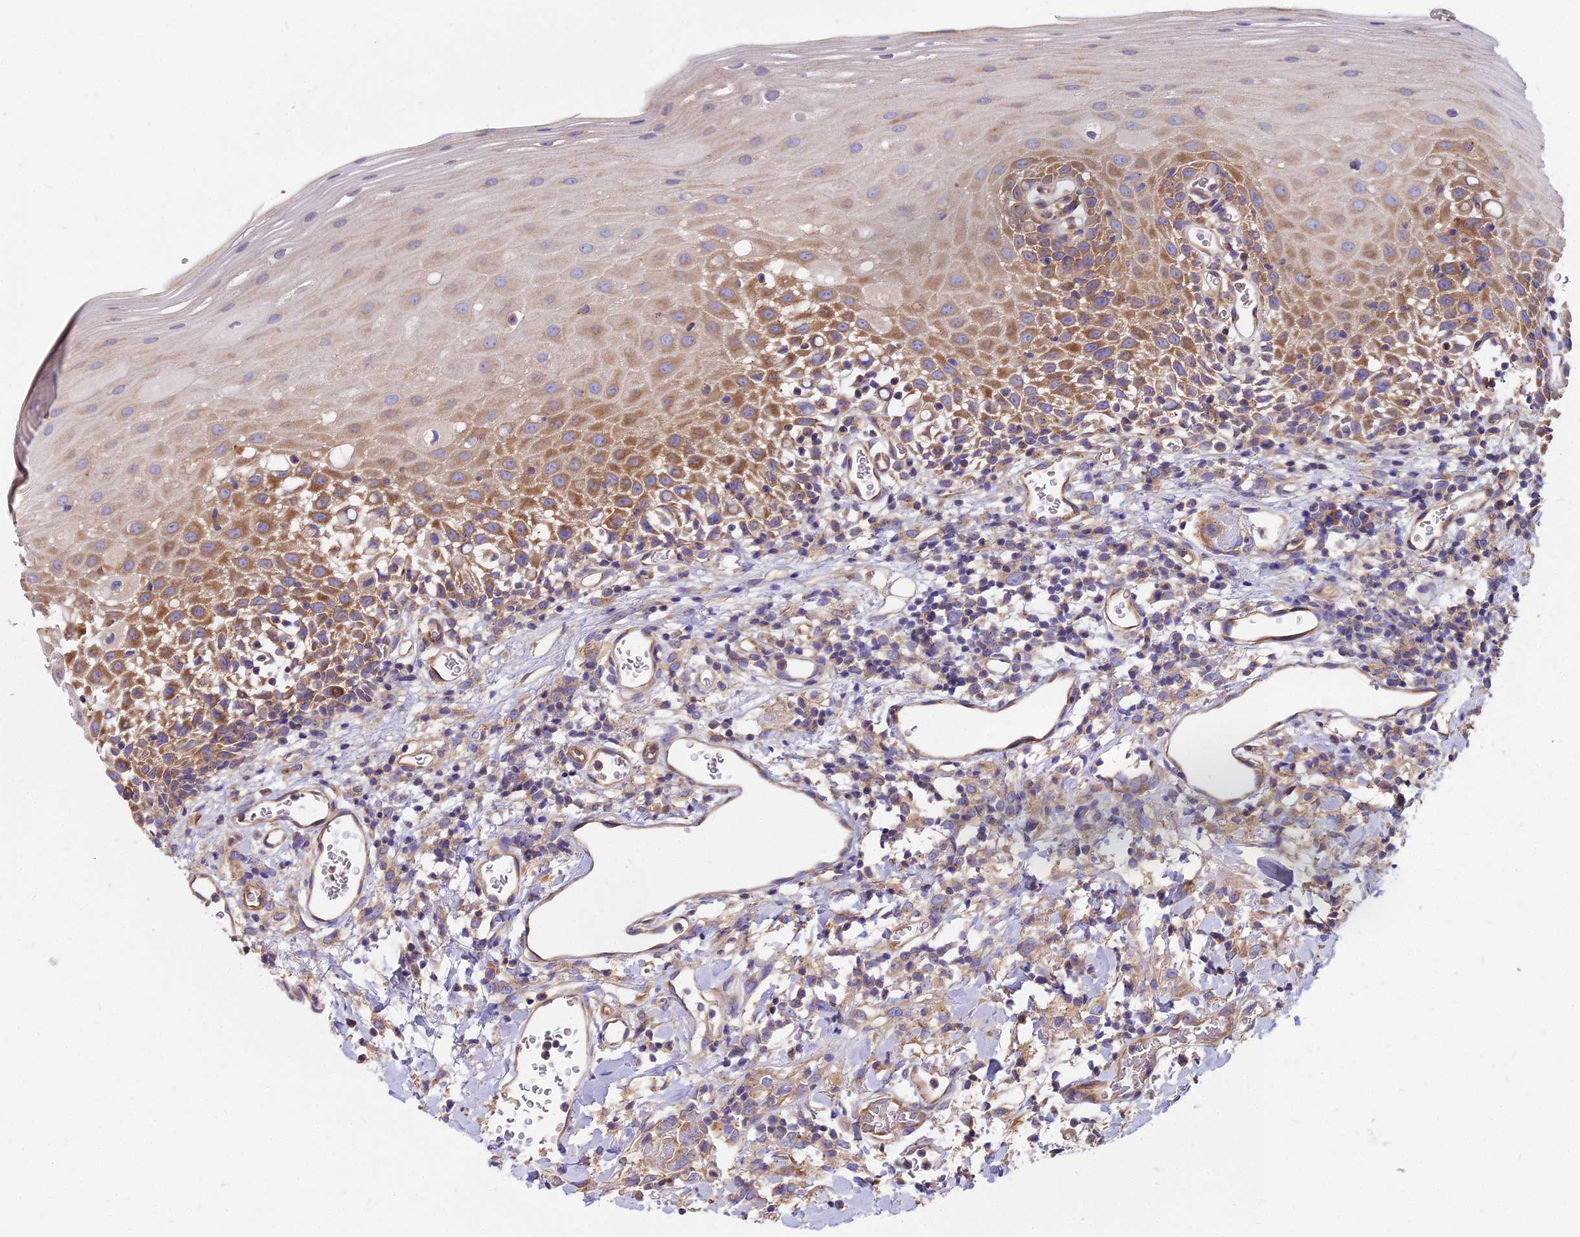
{"staining": {"intensity": "moderate", "quantity": "25%-75%", "location": "cytoplasmic/membranous"}, "tissue": "oral mucosa", "cell_type": "Squamous epithelial cells", "image_type": "normal", "snomed": [{"axis": "morphology", "description": "Normal tissue, NOS"}, {"axis": "topography", "description": "Oral tissue"}], "caption": "An immunohistochemistry (IHC) image of normal tissue is shown. Protein staining in brown labels moderate cytoplasmic/membranous positivity in oral mucosa within squamous epithelial cells. The protein of interest is stained brown, and the nuclei are stained in blue (DAB (3,3'-diaminobenzidine) IHC with brightfield microscopy, high magnification).", "gene": "DCTN3", "patient": {"sex": "female", "age": 70}}